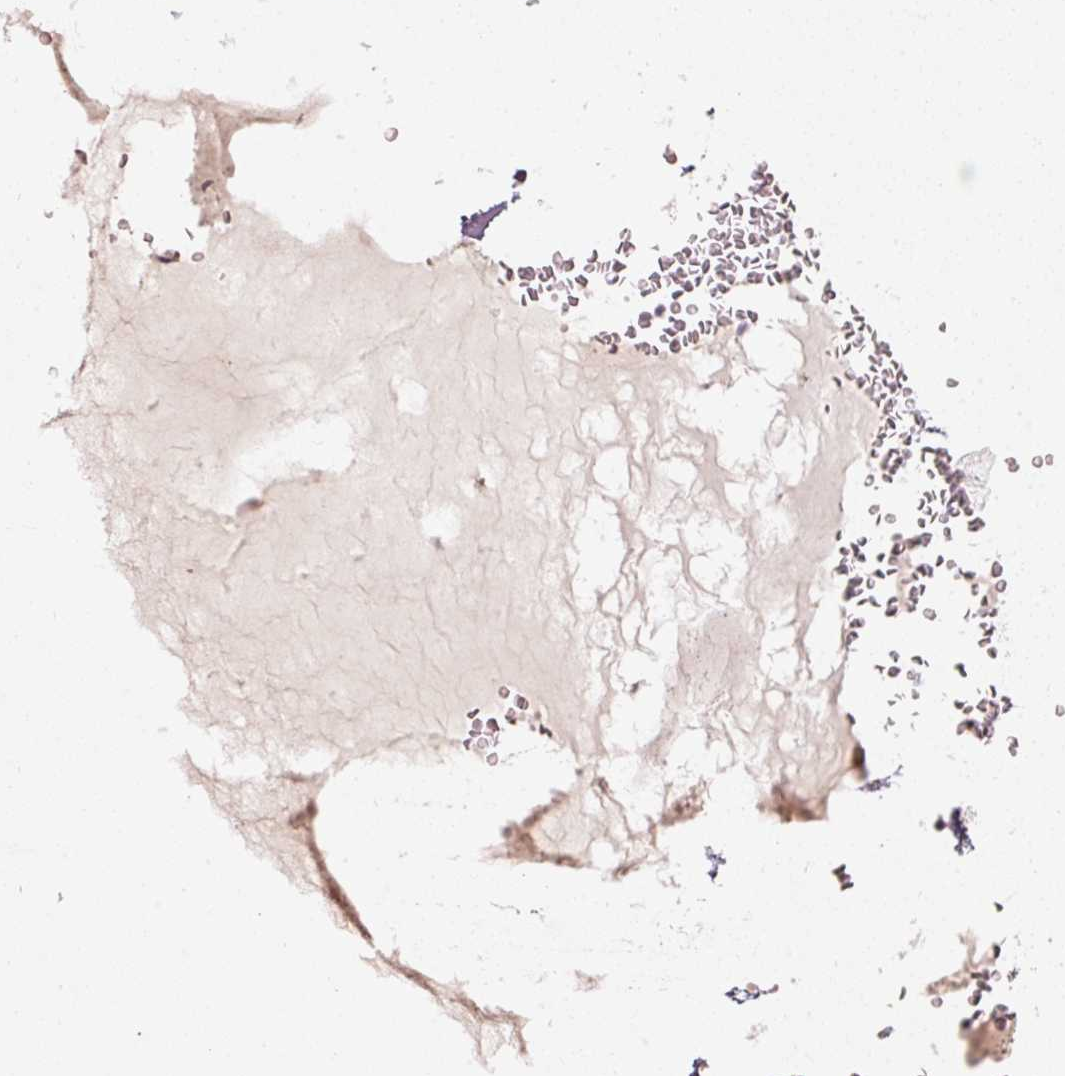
{"staining": {"intensity": "negative", "quantity": "none", "location": "none"}, "tissue": "adipose tissue", "cell_type": "Adipocytes", "image_type": "normal", "snomed": [{"axis": "morphology", "description": "Normal tissue, NOS"}, {"axis": "topography", "description": "Bronchus"}], "caption": "This is an IHC histopathology image of normal adipose tissue. There is no positivity in adipocytes.", "gene": "ARHGAP22", "patient": {"sex": "male", "age": 70}}